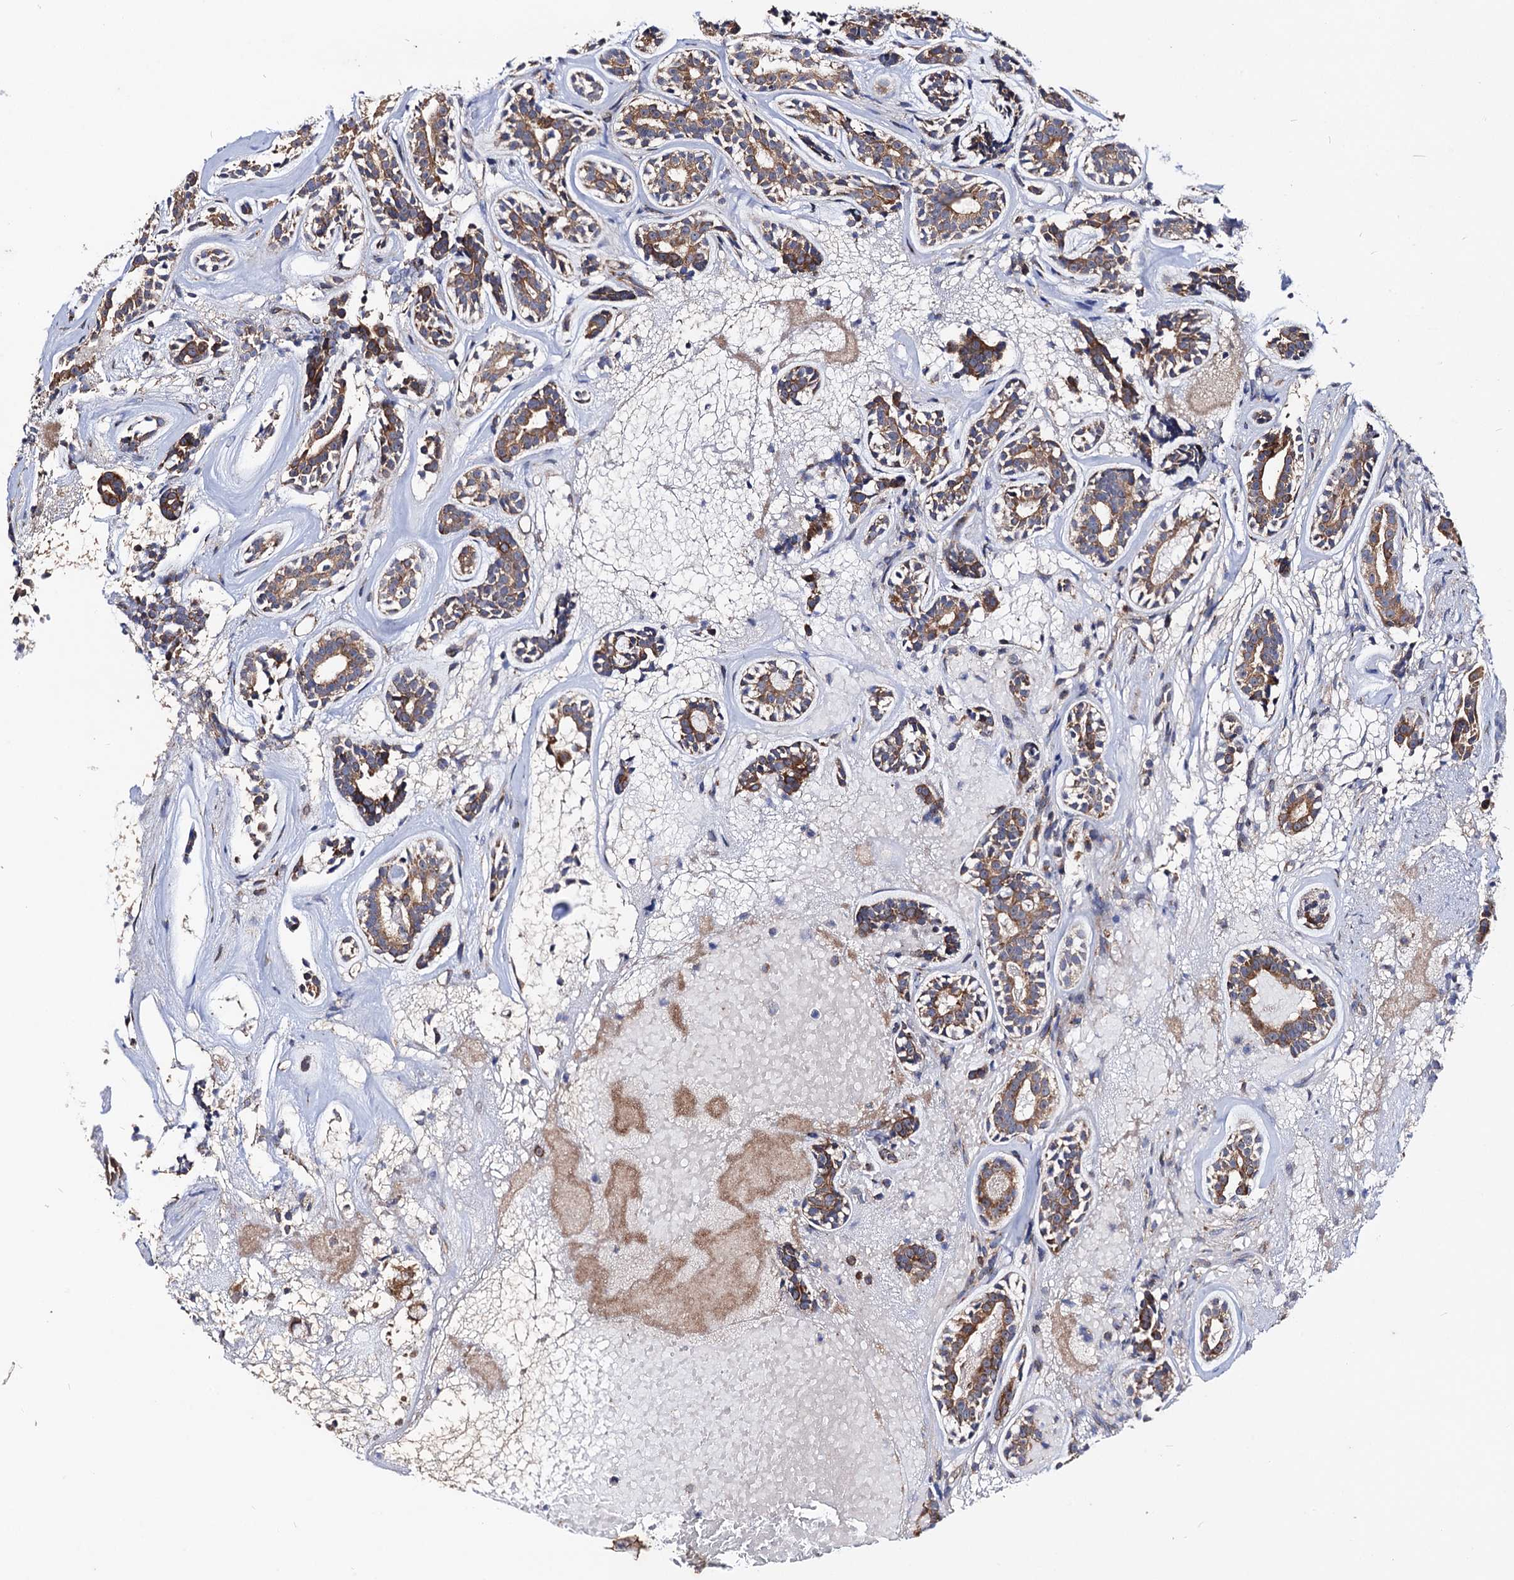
{"staining": {"intensity": "moderate", "quantity": ">75%", "location": "cytoplasmic/membranous"}, "tissue": "head and neck cancer", "cell_type": "Tumor cells", "image_type": "cancer", "snomed": [{"axis": "morphology", "description": "Adenocarcinoma, NOS"}, {"axis": "topography", "description": "Subcutis"}, {"axis": "topography", "description": "Head-Neck"}], "caption": "Protein staining displays moderate cytoplasmic/membranous expression in about >75% of tumor cells in head and neck cancer (adenocarcinoma).", "gene": "DYDC1", "patient": {"sex": "female", "age": 73}}